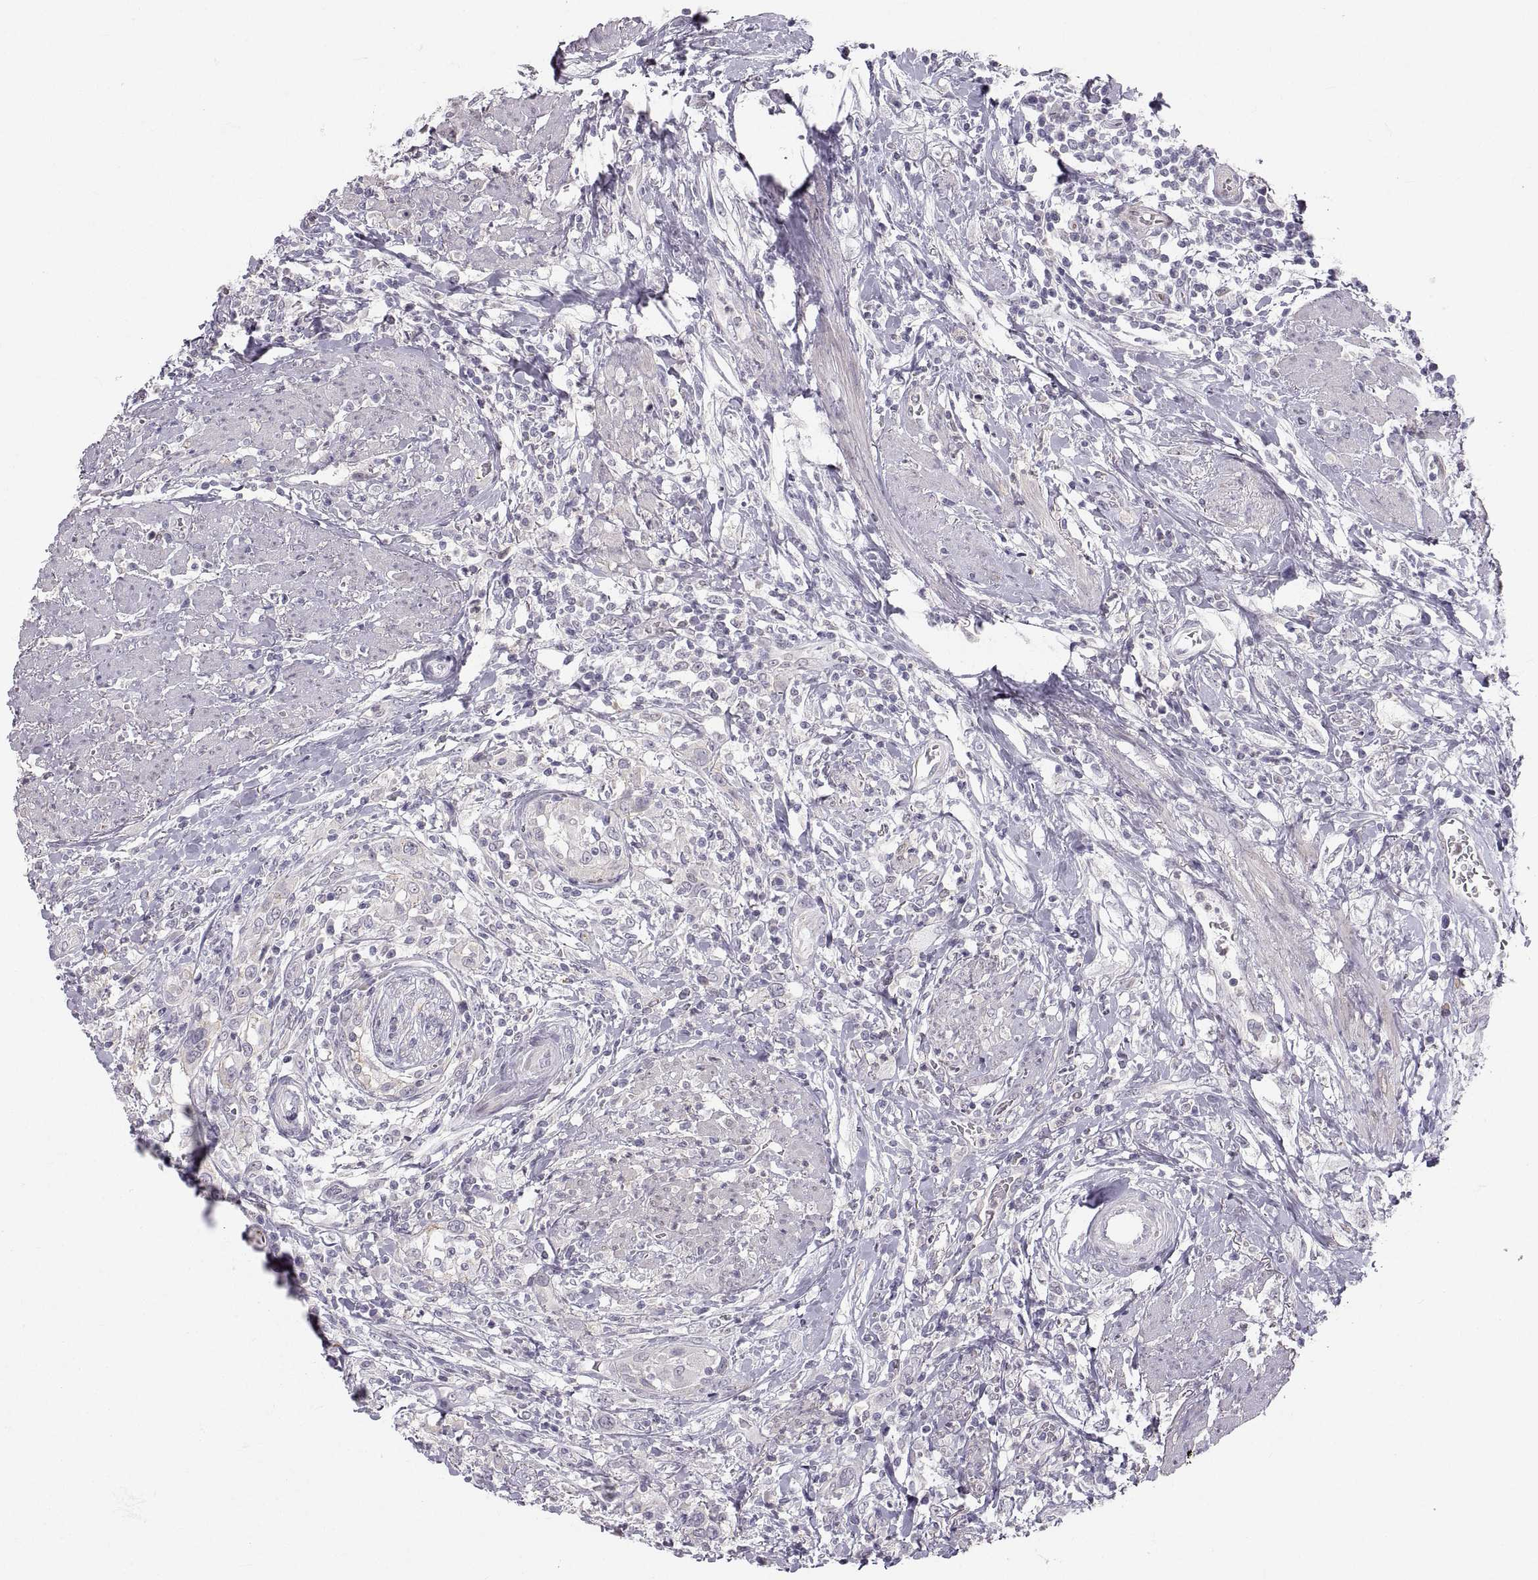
{"staining": {"intensity": "negative", "quantity": "none", "location": "none"}, "tissue": "urothelial cancer", "cell_type": "Tumor cells", "image_type": "cancer", "snomed": [{"axis": "morphology", "description": "Urothelial carcinoma, NOS"}, {"axis": "morphology", "description": "Urothelial carcinoma, High grade"}, {"axis": "topography", "description": "Urinary bladder"}], "caption": "IHC photomicrograph of neoplastic tissue: transitional cell carcinoma stained with DAB (3,3'-diaminobenzidine) exhibits no significant protein positivity in tumor cells.", "gene": "ZNF185", "patient": {"sex": "female", "age": 64}}